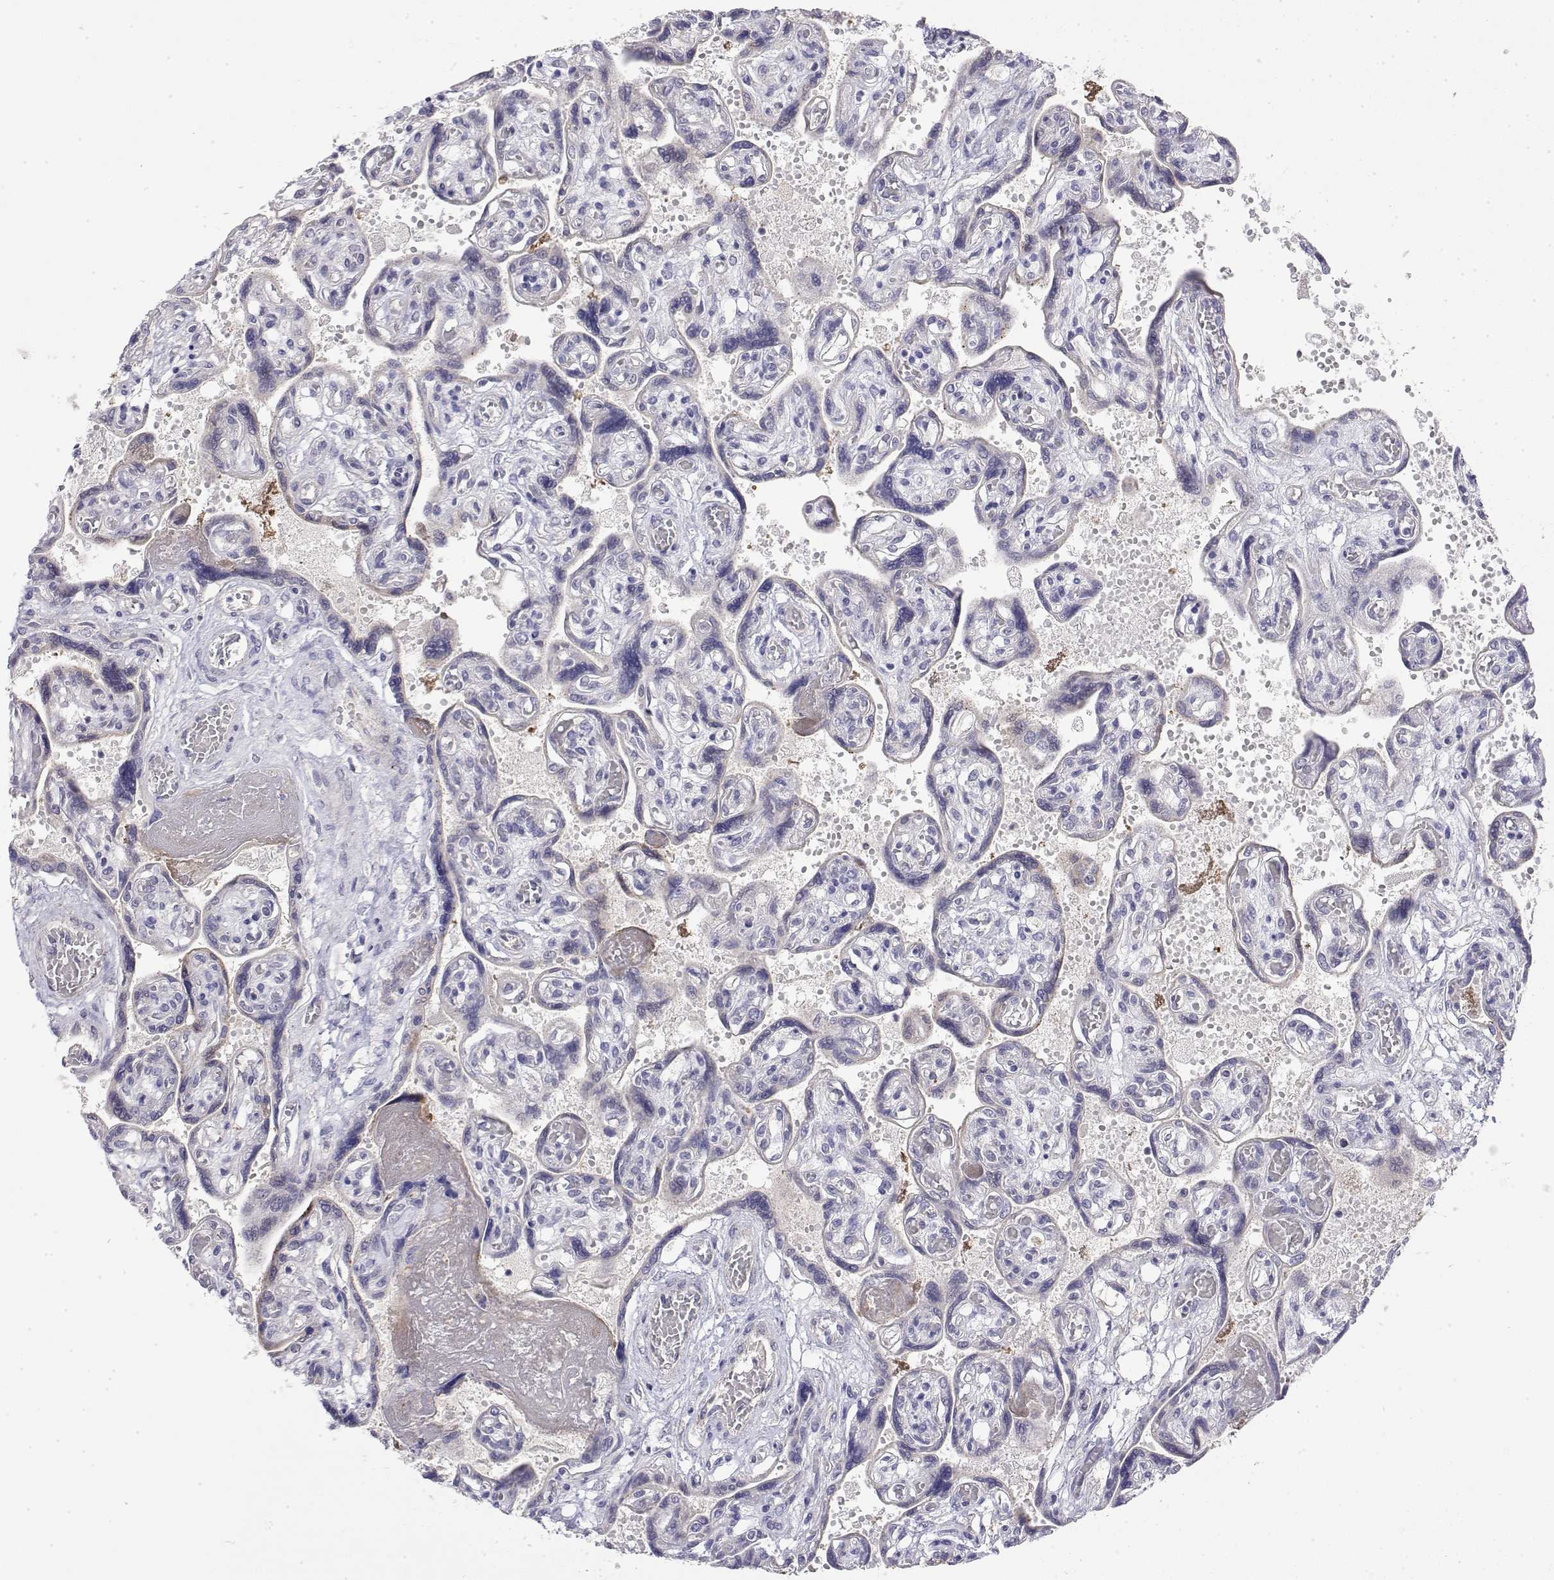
{"staining": {"intensity": "negative", "quantity": "none", "location": "none"}, "tissue": "placenta", "cell_type": "Decidual cells", "image_type": "normal", "snomed": [{"axis": "morphology", "description": "Normal tissue, NOS"}, {"axis": "topography", "description": "Placenta"}], "caption": "Immunohistochemistry (IHC) of benign human placenta exhibits no staining in decidual cells. The staining is performed using DAB (3,3'-diaminobenzidine) brown chromogen with nuclei counter-stained in using hematoxylin.", "gene": "GGACT", "patient": {"sex": "female", "age": 32}}